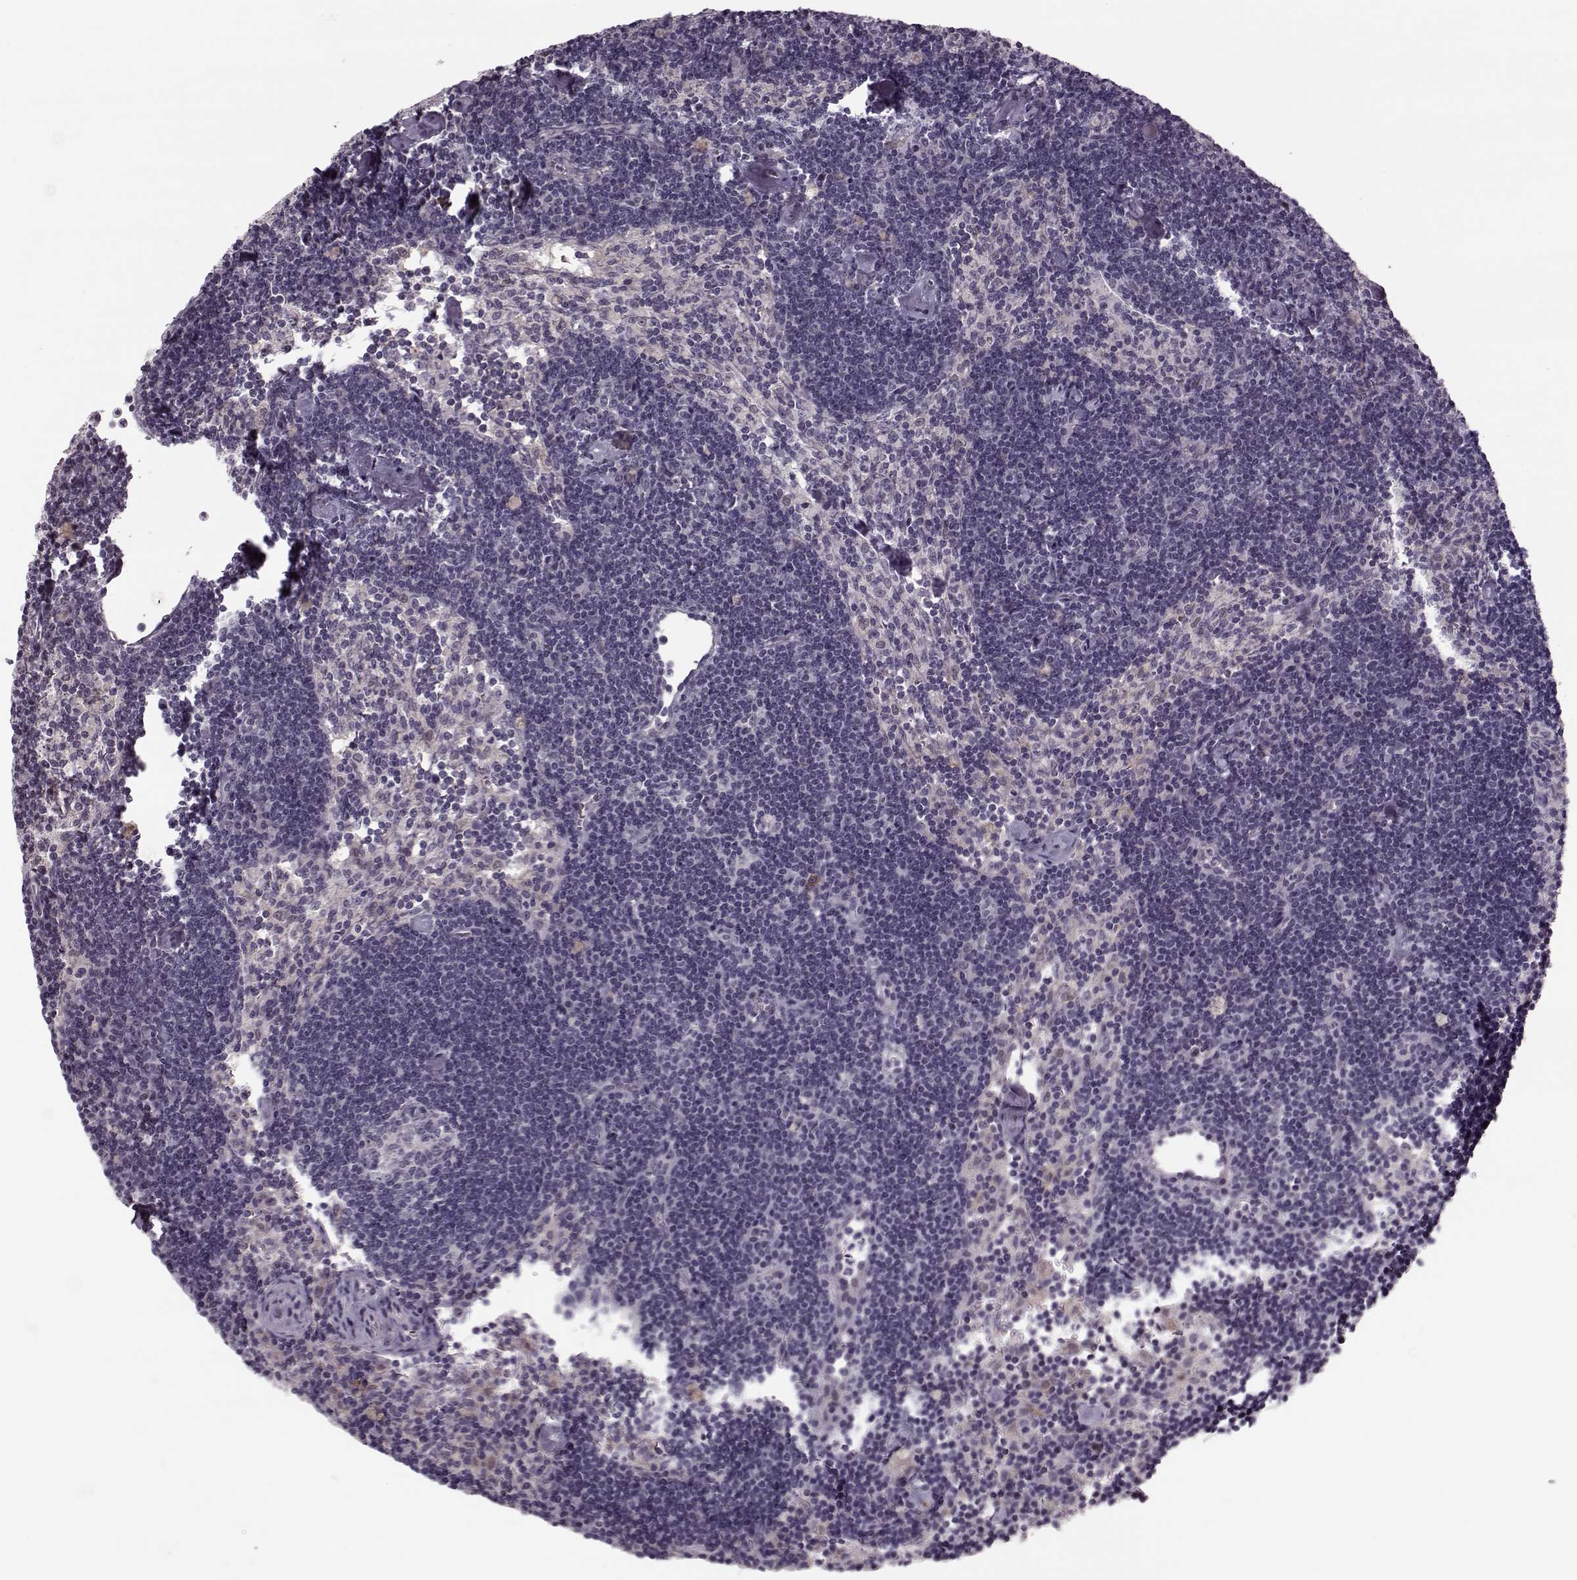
{"staining": {"intensity": "negative", "quantity": "none", "location": "none"}, "tissue": "lymph node", "cell_type": "Germinal center cells", "image_type": "normal", "snomed": [{"axis": "morphology", "description": "Normal tissue, NOS"}, {"axis": "topography", "description": "Lymph node"}], "caption": "Histopathology image shows no significant protein expression in germinal center cells of normal lymph node. (DAB immunohistochemistry (IHC) with hematoxylin counter stain).", "gene": "DNAI3", "patient": {"sex": "female", "age": 42}}